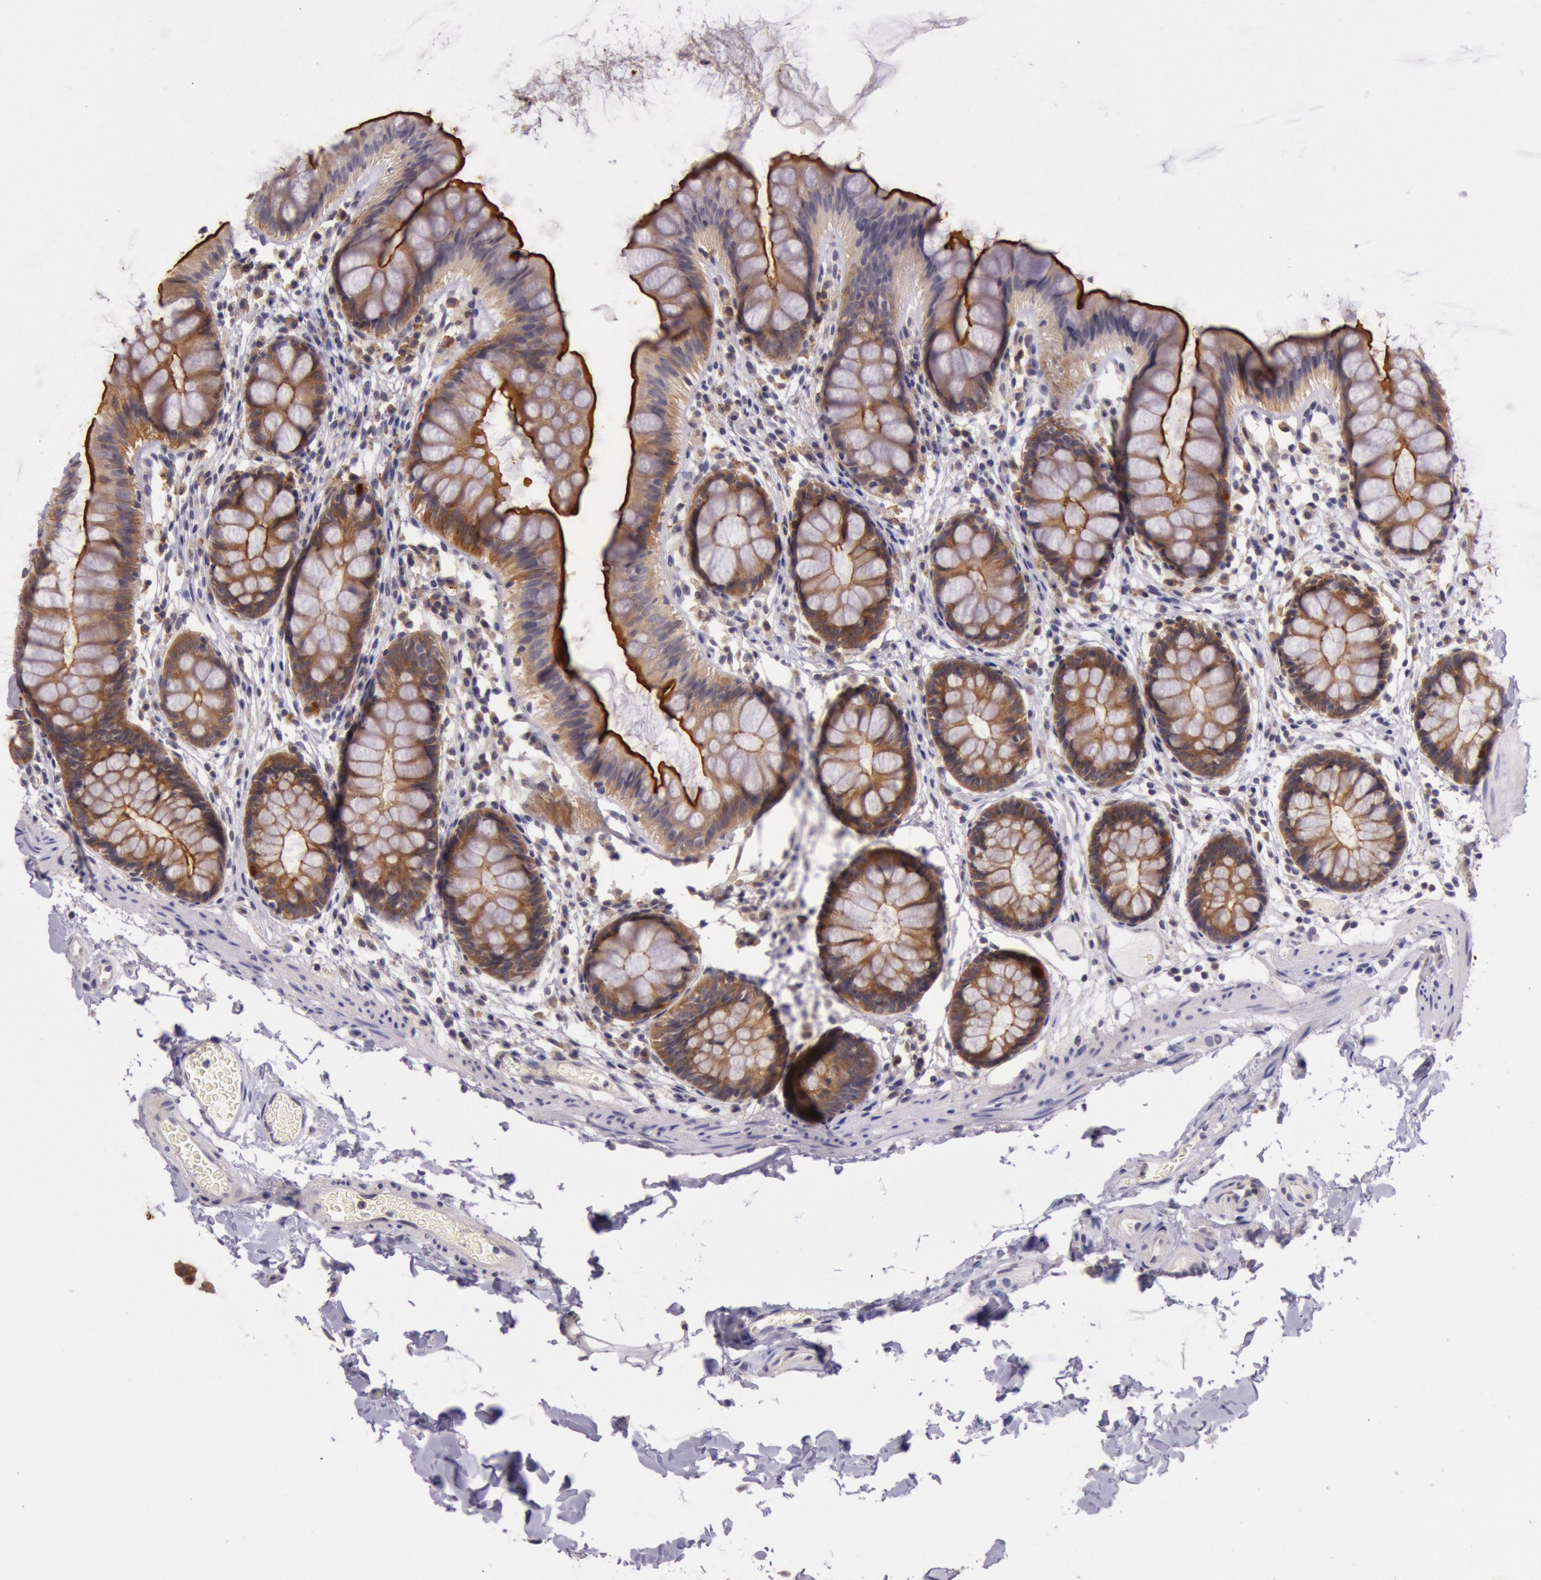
{"staining": {"intensity": "negative", "quantity": "none", "location": "none"}, "tissue": "colon", "cell_type": "Endothelial cells", "image_type": "normal", "snomed": [{"axis": "morphology", "description": "Normal tissue, NOS"}, {"axis": "topography", "description": "Smooth muscle"}, {"axis": "topography", "description": "Colon"}], "caption": "The IHC photomicrograph has no significant positivity in endothelial cells of colon.", "gene": "CDK16", "patient": {"sex": "male", "age": 67}}